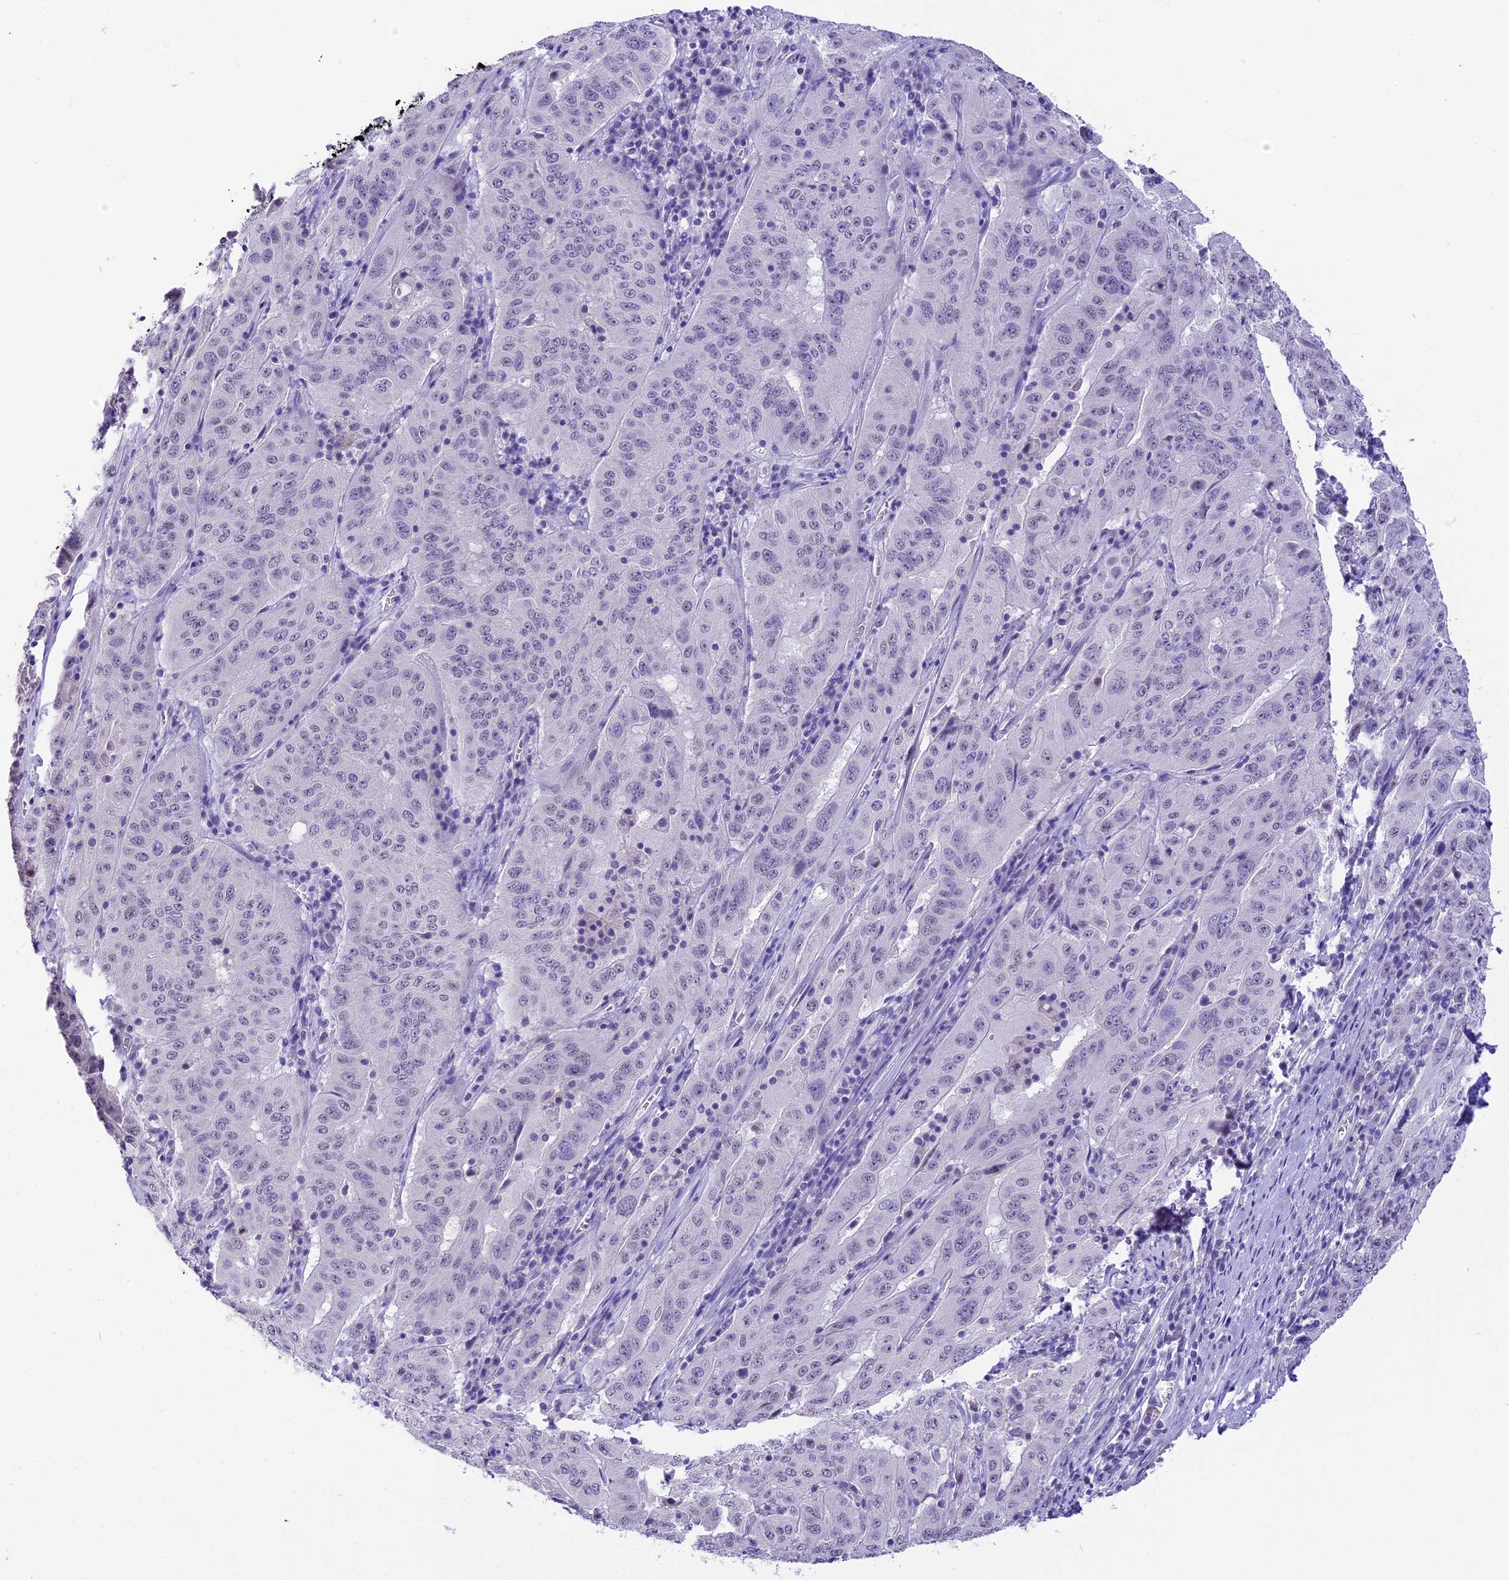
{"staining": {"intensity": "negative", "quantity": "none", "location": "none"}, "tissue": "pancreatic cancer", "cell_type": "Tumor cells", "image_type": "cancer", "snomed": [{"axis": "morphology", "description": "Adenocarcinoma, NOS"}, {"axis": "topography", "description": "Pancreas"}], "caption": "Adenocarcinoma (pancreatic) was stained to show a protein in brown. There is no significant positivity in tumor cells. The staining was performed using DAB (3,3'-diaminobenzidine) to visualize the protein expression in brown, while the nuclei were stained in blue with hematoxylin (Magnification: 20x).", "gene": "AHSP", "patient": {"sex": "male", "age": 63}}